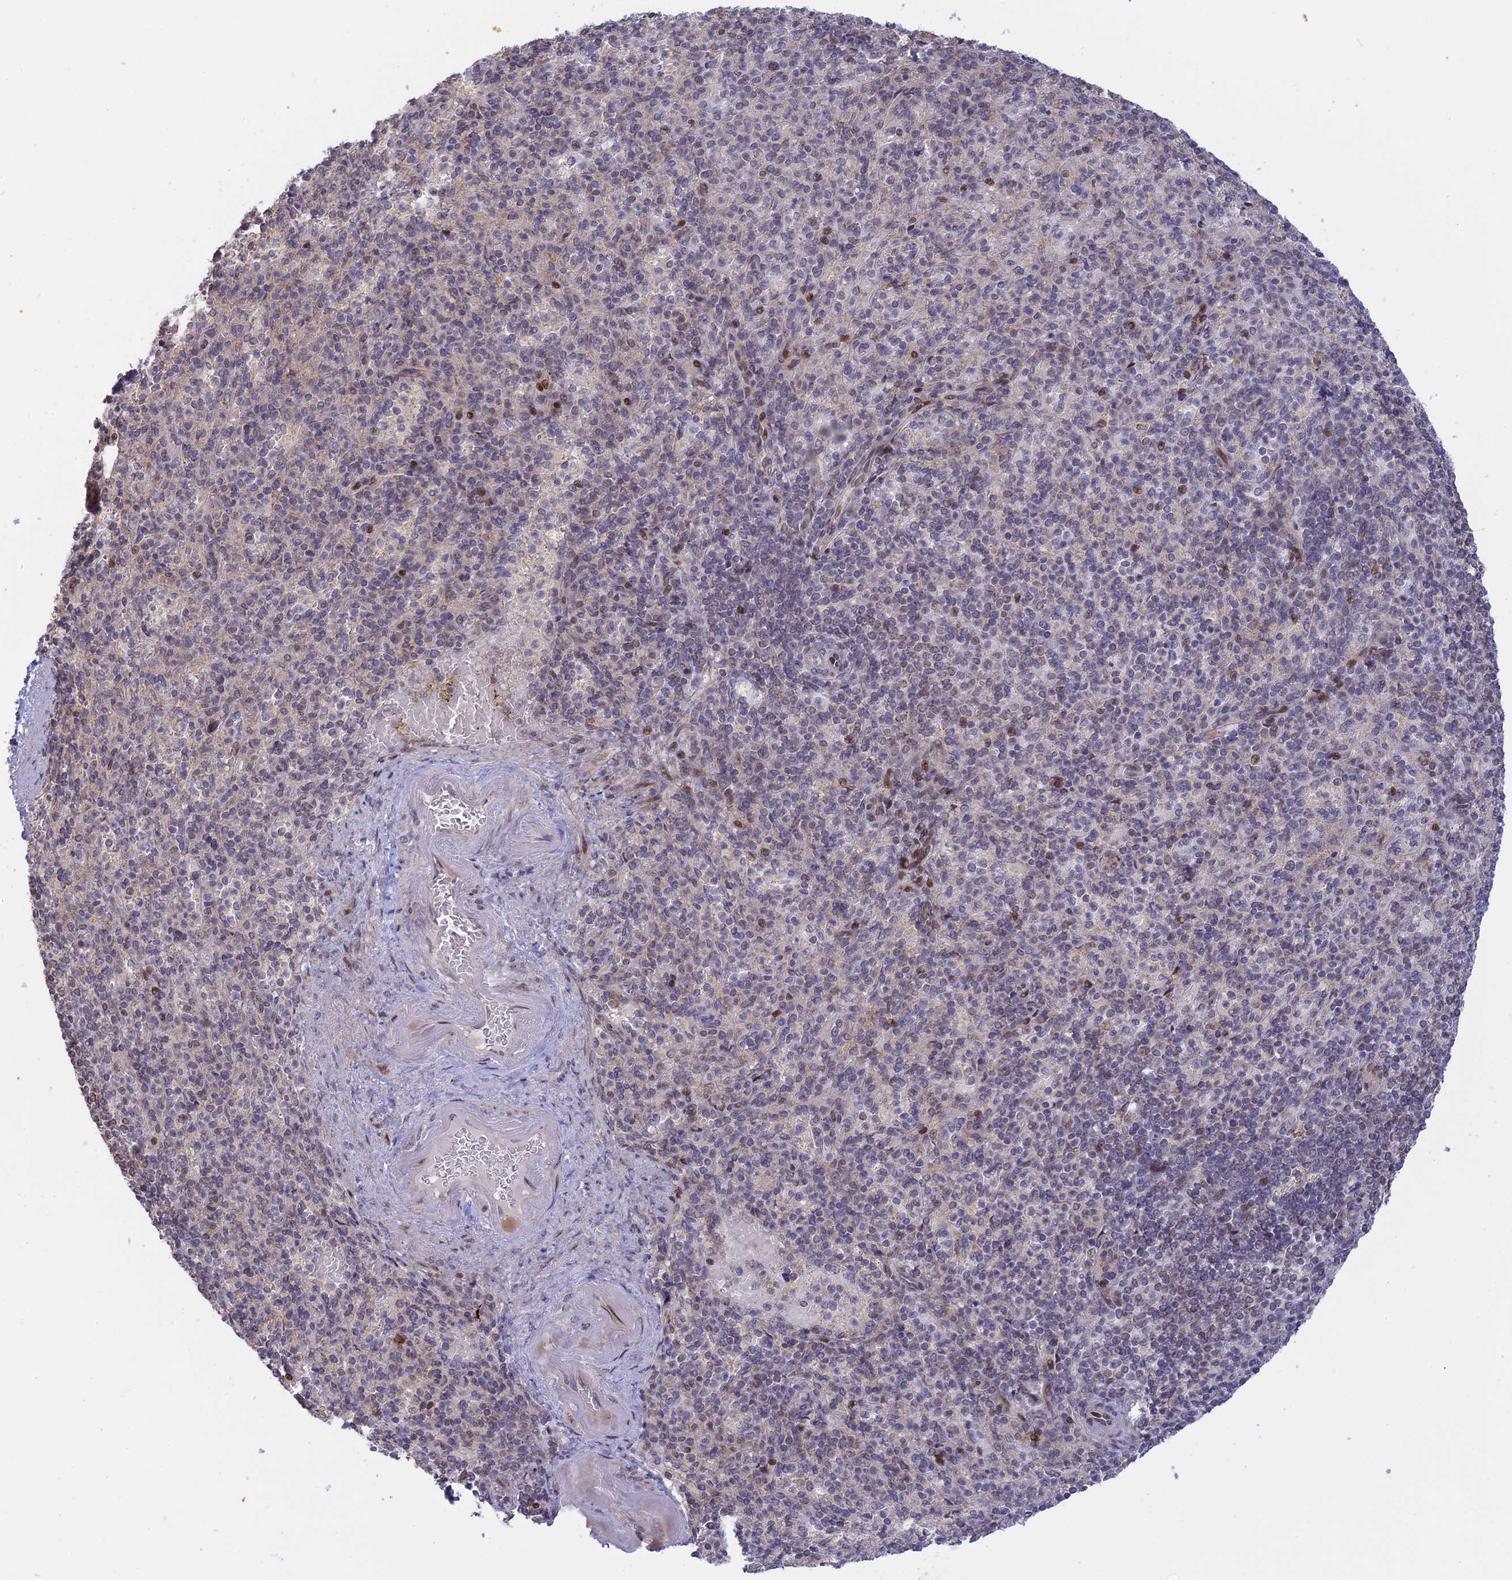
{"staining": {"intensity": "moderate", "quantity": "<25%", "location": "nuclear"}, "tissue": "spleen", "cell_type": "Cells in red pulp", "image_type": "normal", "snomed": [{"axis": "morphology", "description": "Normal tissue, NOS"}, {"axis": "topography", "description": "Spleen"}], "caption": "Brown immunohistochemical staining in unremarkable spleen demonstrates moderate nuclear expression in about <25% of cells in red pulp. The protein of interest is shown in brown color, while the nuclei are stained blue.", "gene": "GSKIP", "patient": {"sex": "female", "age": 74}}